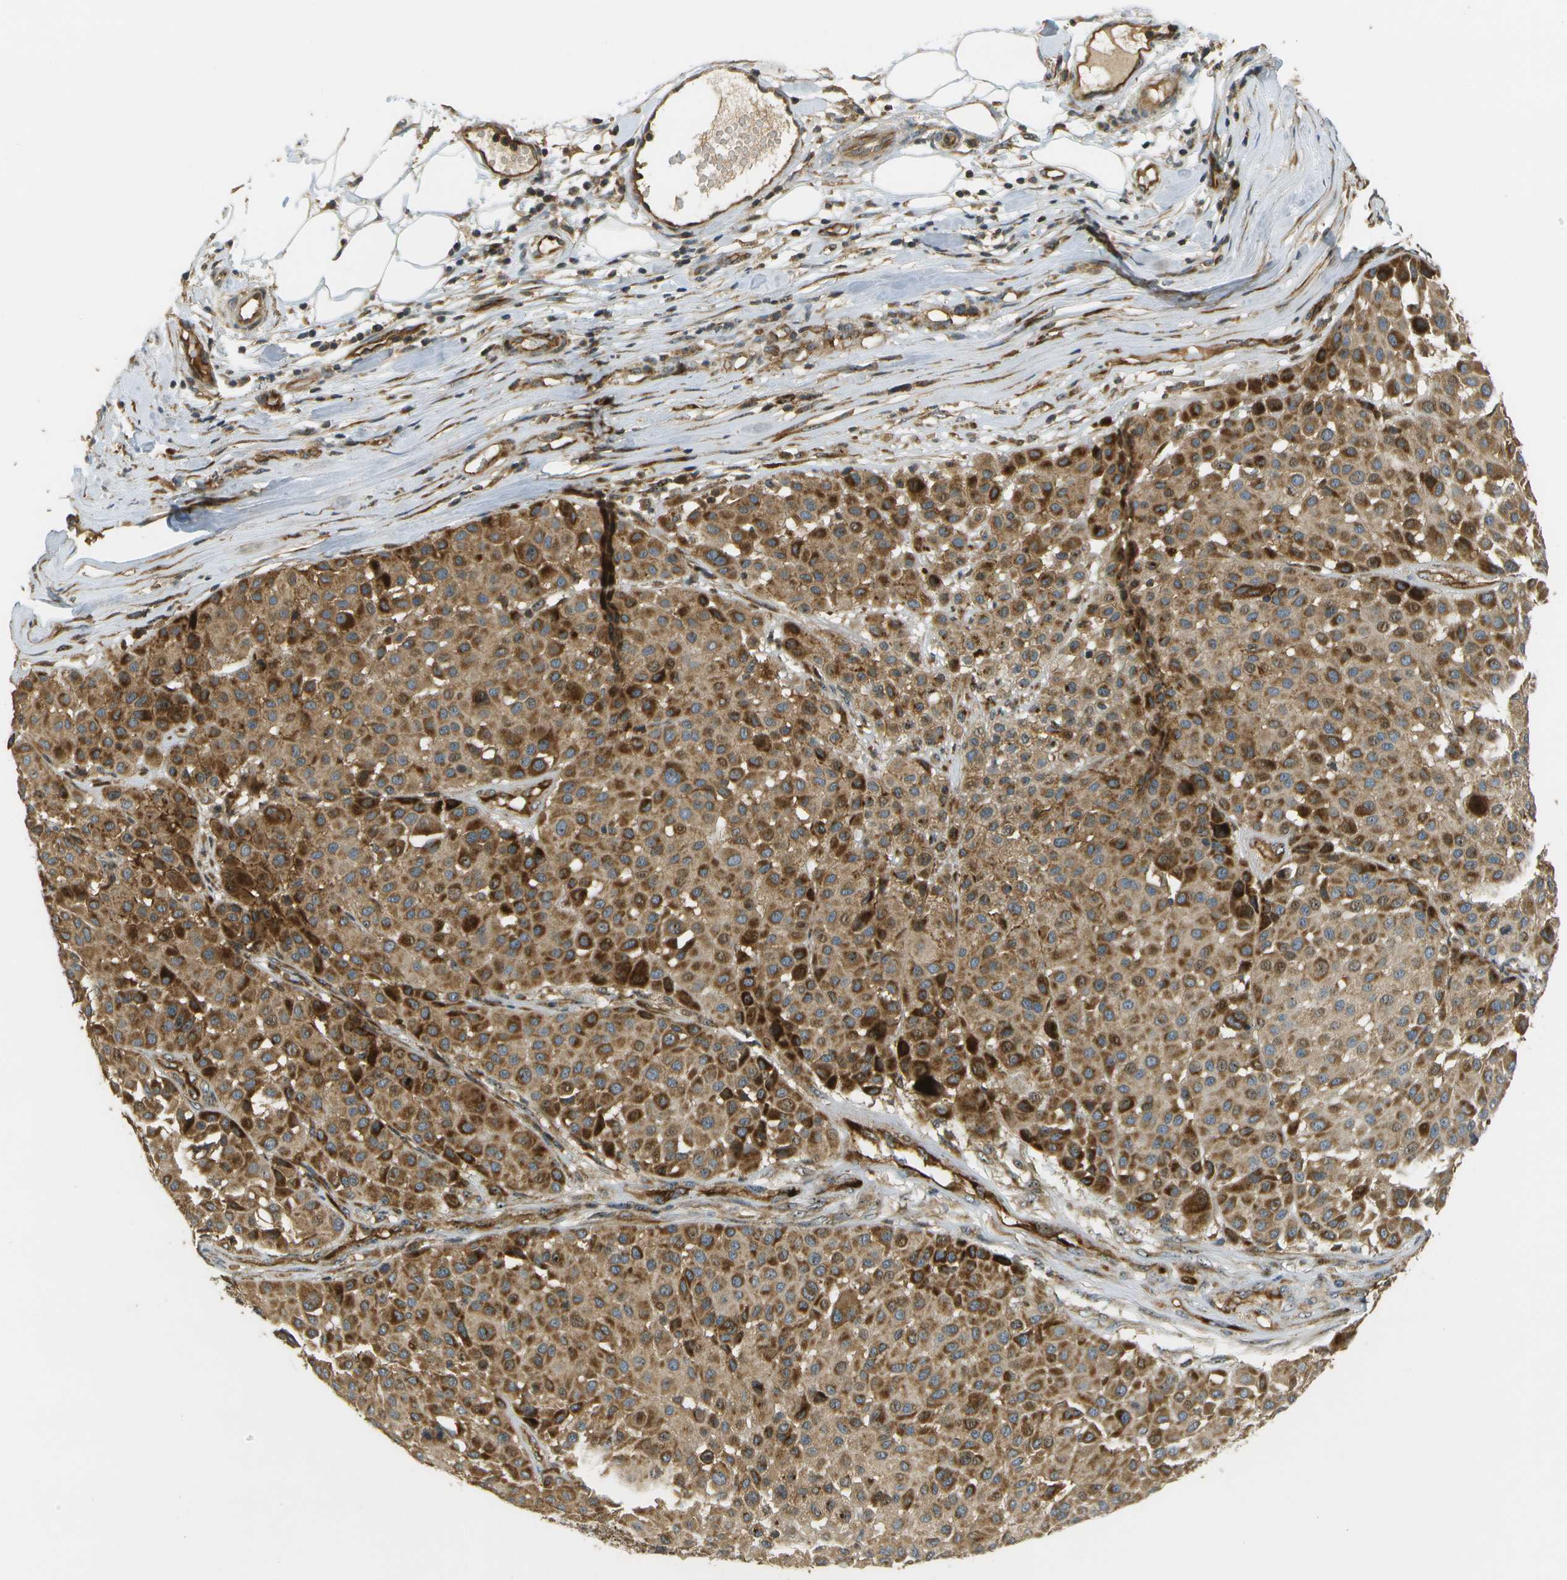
{"staining": {"intensity": "strong", "quantity": ">75%", "location": "cytoplasmic/membranous"}, "tissue": "melanoma", "cell_type": "Tumor cells", "image_type": "cancer", "snomed": [{"axis": "morphology", "description": "Malignant melanoma, Metastatic site"}, {"axis": "topography", "description": "Soft tissue"}], "caption": "Melanoma tissue exhibits strong cytoplasmic/membranous staining in approximately >75% of tumor cells, visualized by immunohistochemistry. (brown staining indicates protein expression, while blue staining denotes nuclei).", "gene": "LRP12", "patient": {"sex": "male", "age": 41}}